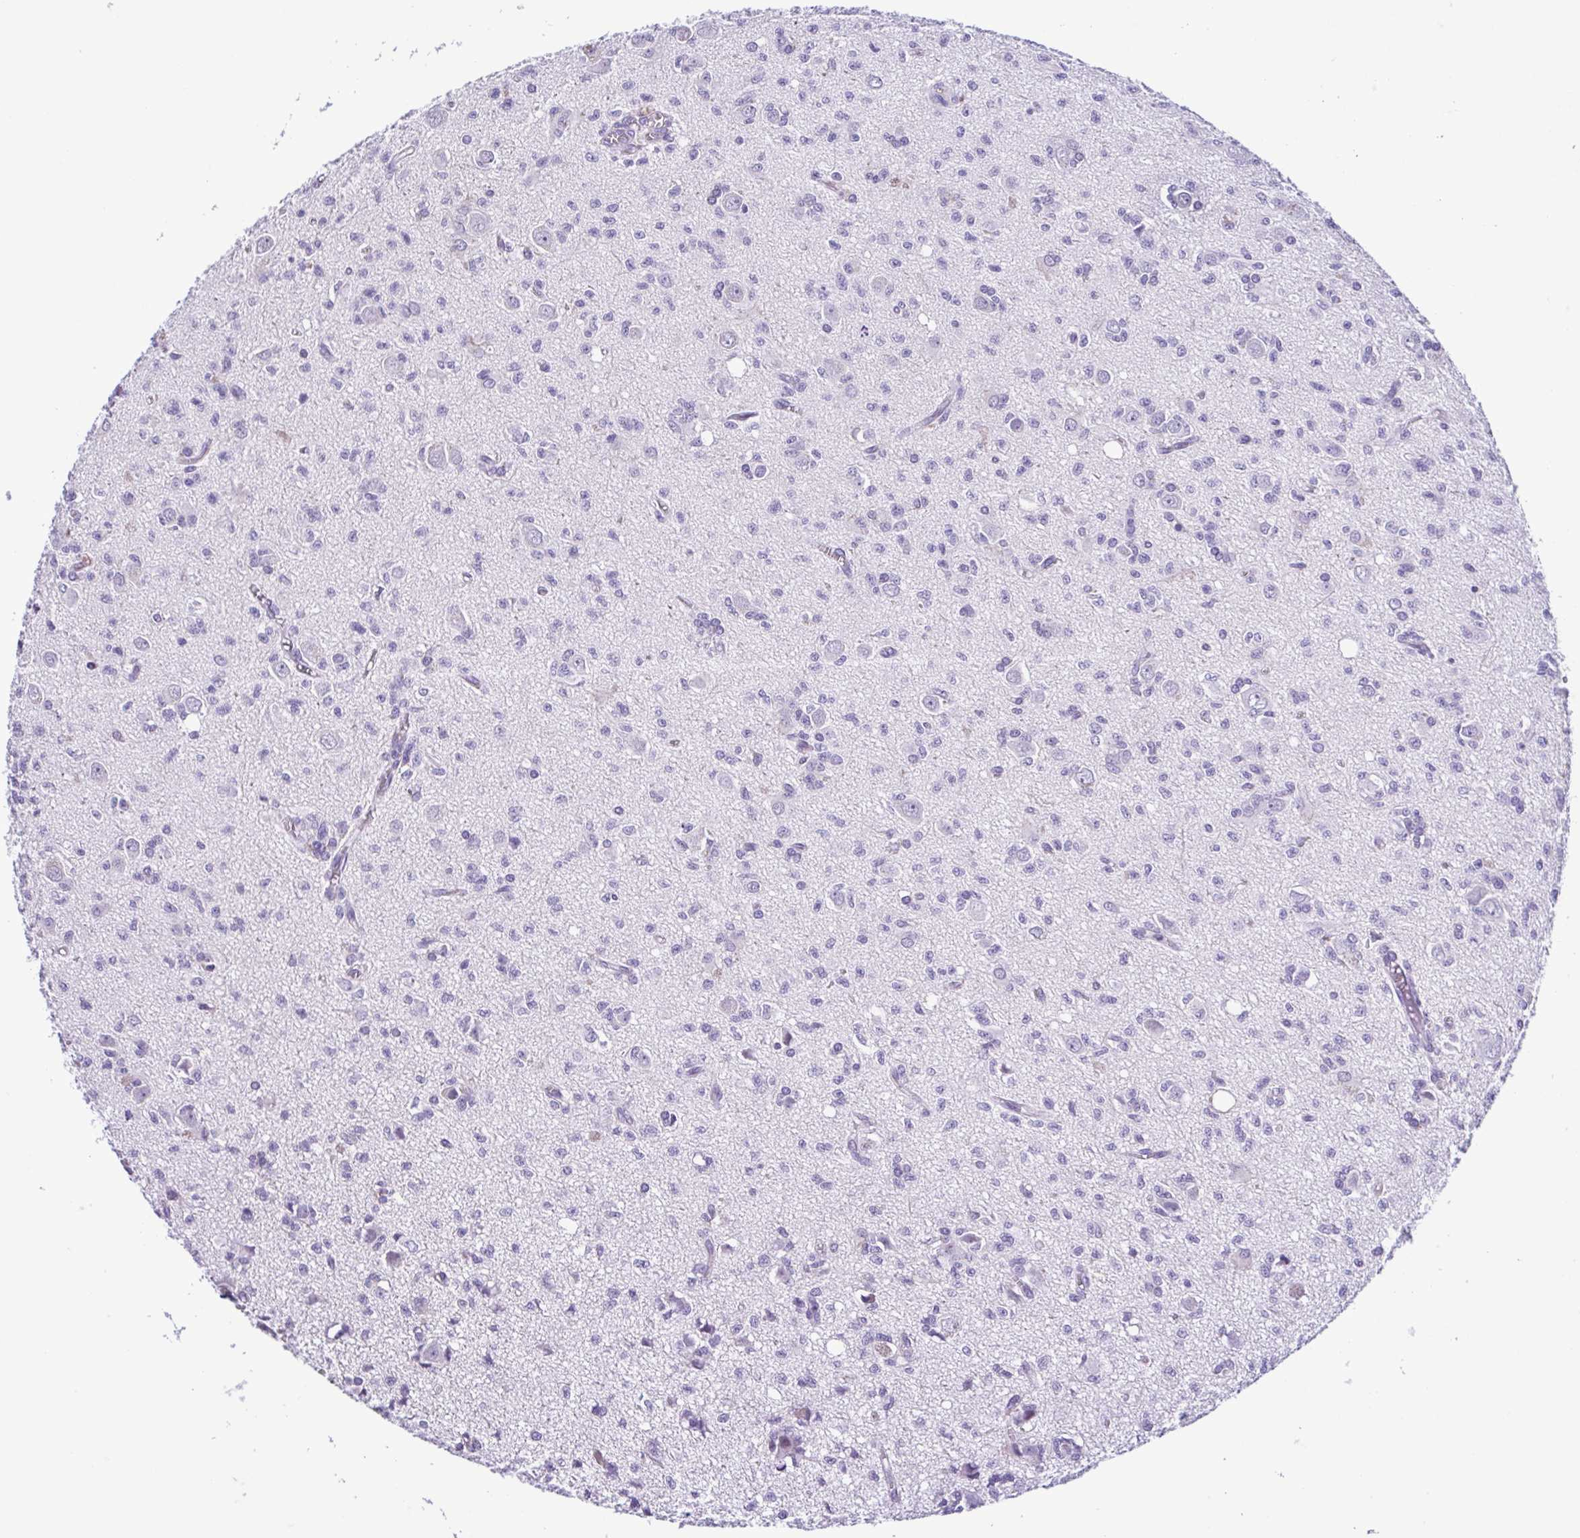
{"staining": {"intensity": "negative", "quantity": "none", "location": "none"}, "tissue": "glioma", "cell_type": "Tumor cells", "image_type": "cancer", "snomed": [{"axis": "morphology", "description": "Glioma, malignant, Low grade"}, {"axis": "topography", "description": "Brain"}], "caption": "High power microscopy histopathology image of an immunohistochemistry (IHC) image of malignant glioma (low-grade), revealing no significant staining in tumor cells.", "gene": "CBY2", "patient": {"sex": "male", "age": 64}}